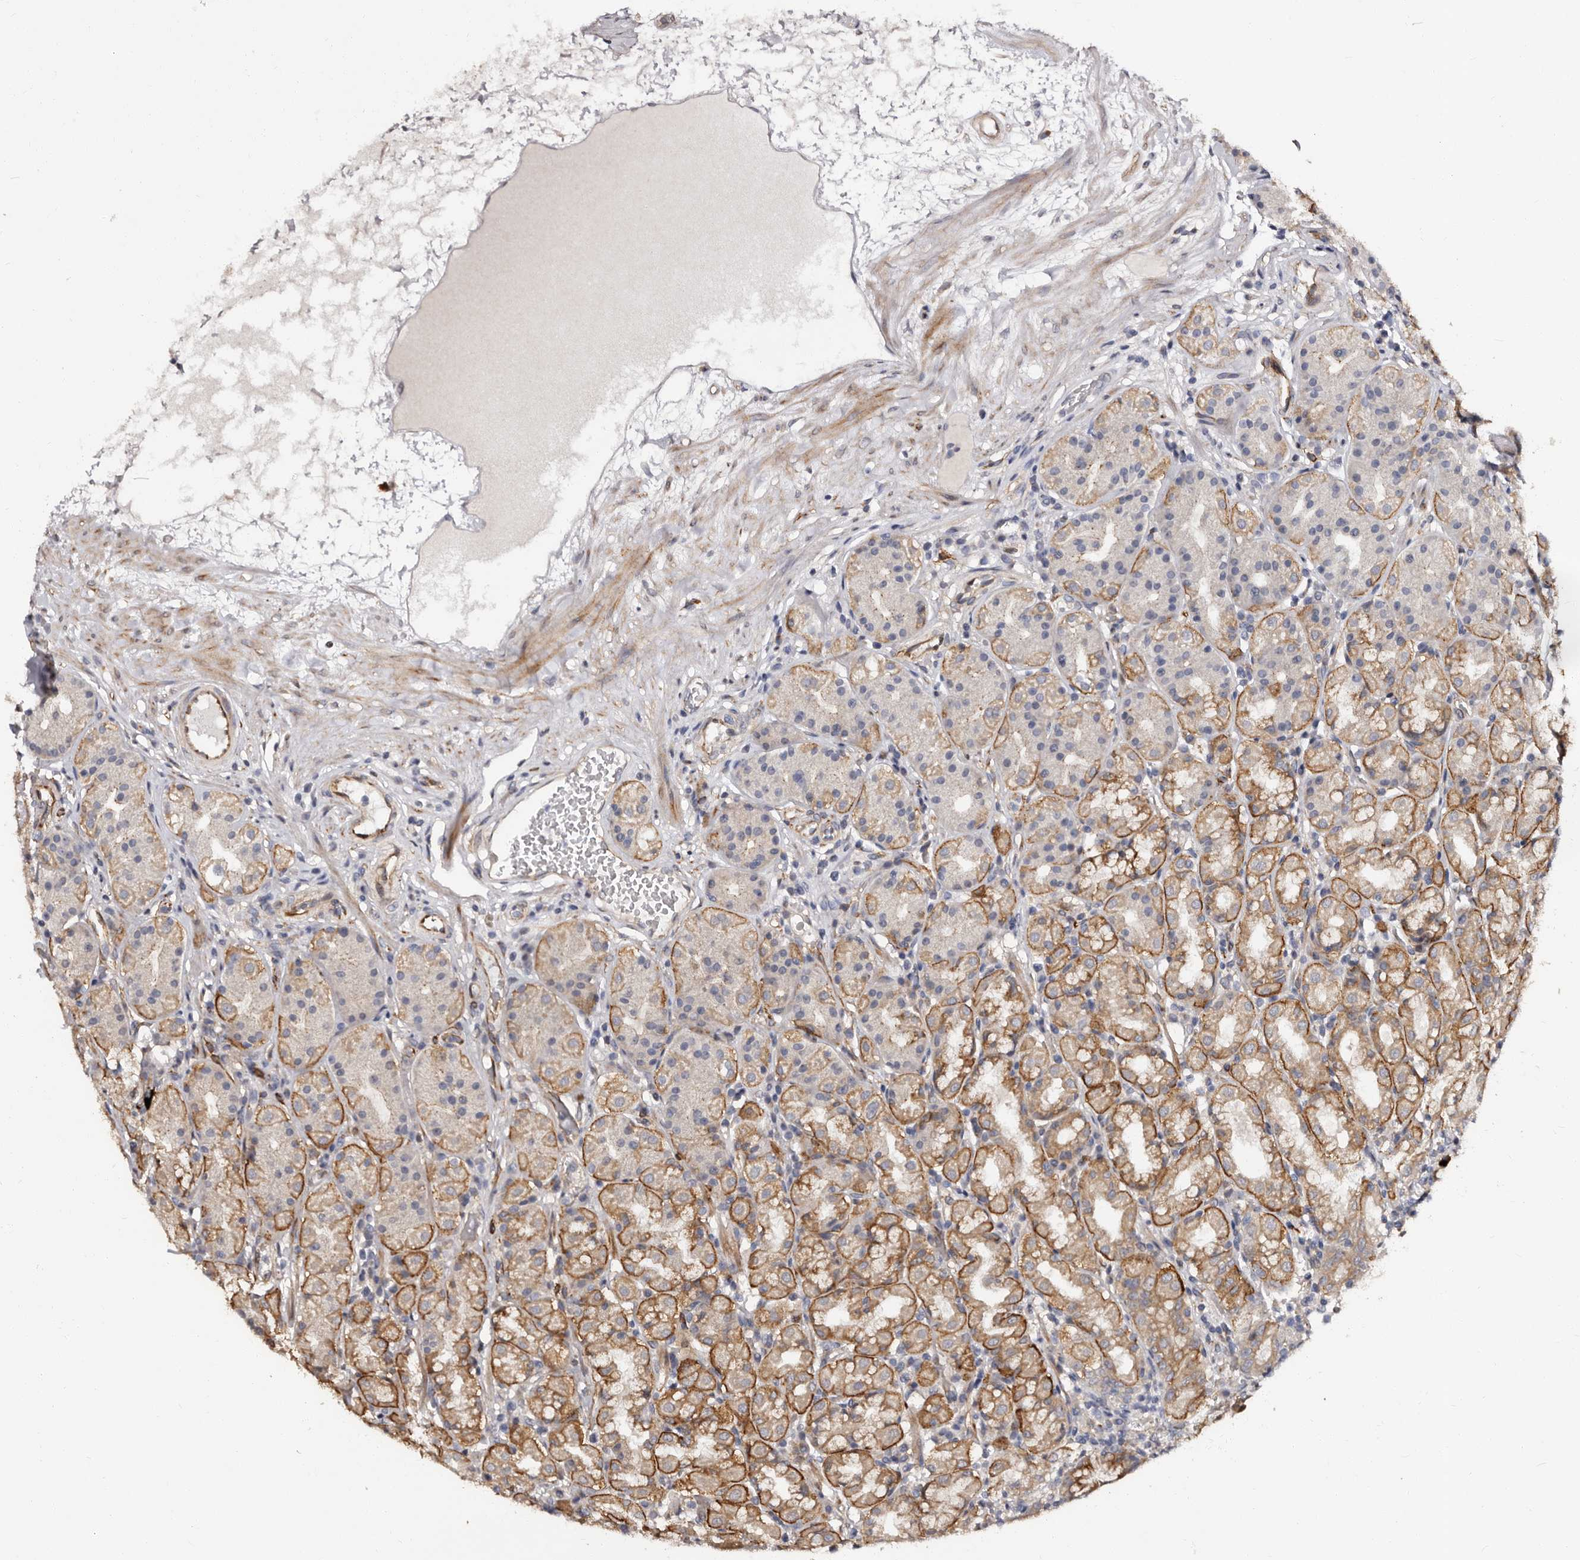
{"staining": {"intensity": "strong", "quantity": "25%-75%", "location": "cytoplasmic/membranous"}, "tissue": "stomach", "cell_type": "Glandular cells", "image_type": "normal", "snomed": [{"axis": "morphology", "description": "Normal tissue, NOS"}, {"axis": "topography", "description": "Stomach, lower"}], "caption": "The photomicrograph exhibits staining of normal stomach, revealing strong cytoplasmic/membranous protein expression (brown color) within glandular cells. (DAB (3,3'-diaminobenzidine) IHC, brown staining for protein, blue staining for nuclei).", "gene": "TBC1D22B", "patient": {"sex": "female", "age": 56}}